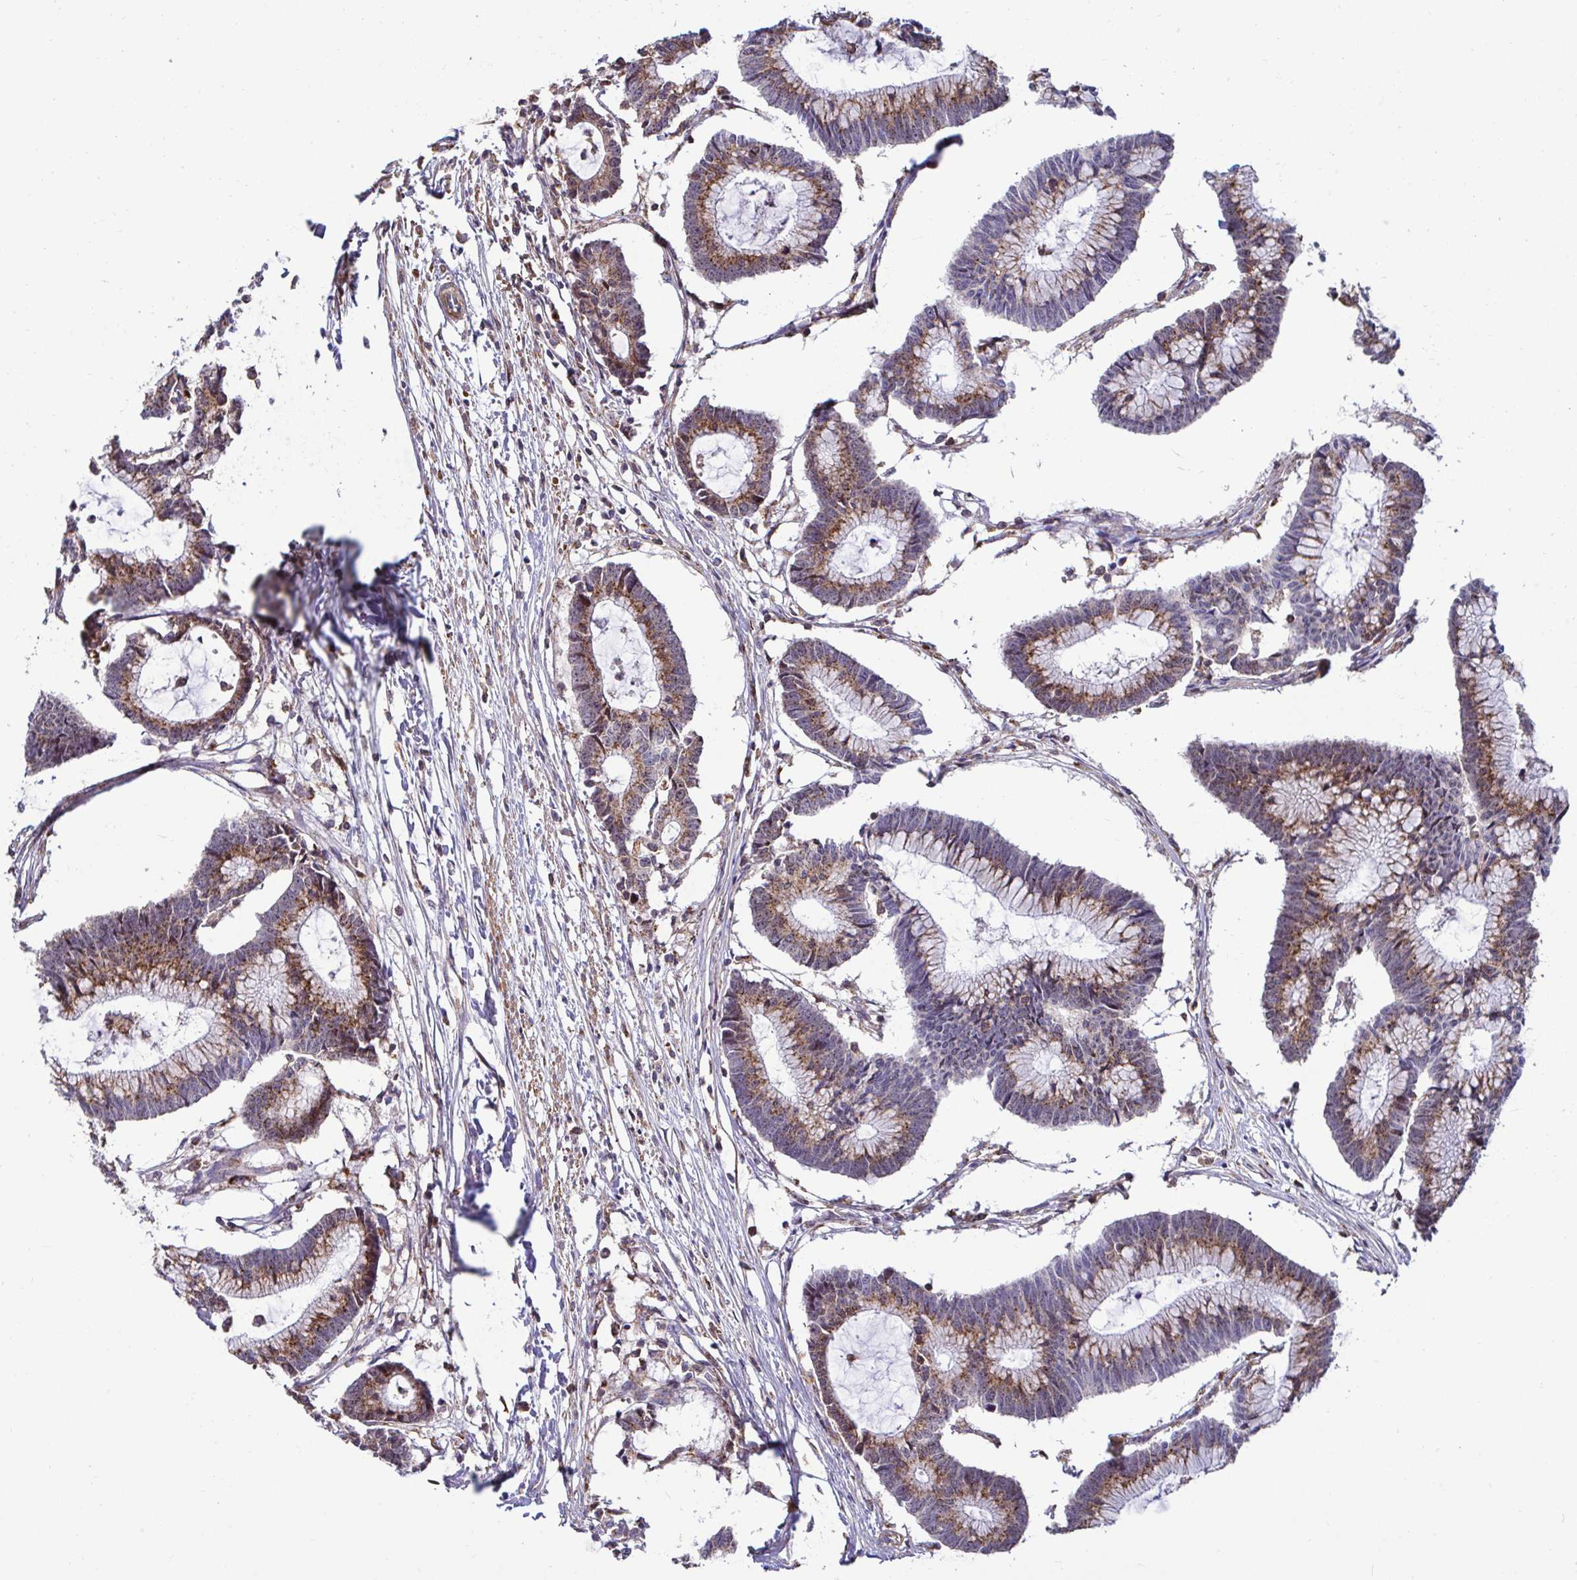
{"staining": {"intensity": "strong", "quantity": ">75%", "location": "cytoplasmic/membranous"}, "tissue": "colorectal cancer", "cell_type": "Tumor cells", "image_type": "cancer", "snomed": [{"axis": "morphology", "description": "Adenocarcinoma, NOS"}, {"axis": "topography", "description": "Colon"}], "caption": "A micrograph of colorectal cancer (adenocarcinoma) stained for a protein reveals strong cytoplasmic/membranous brown staining in tumor cells.", "gene": "SPRY1", "patient": {"sex": "female", "age": 78}}